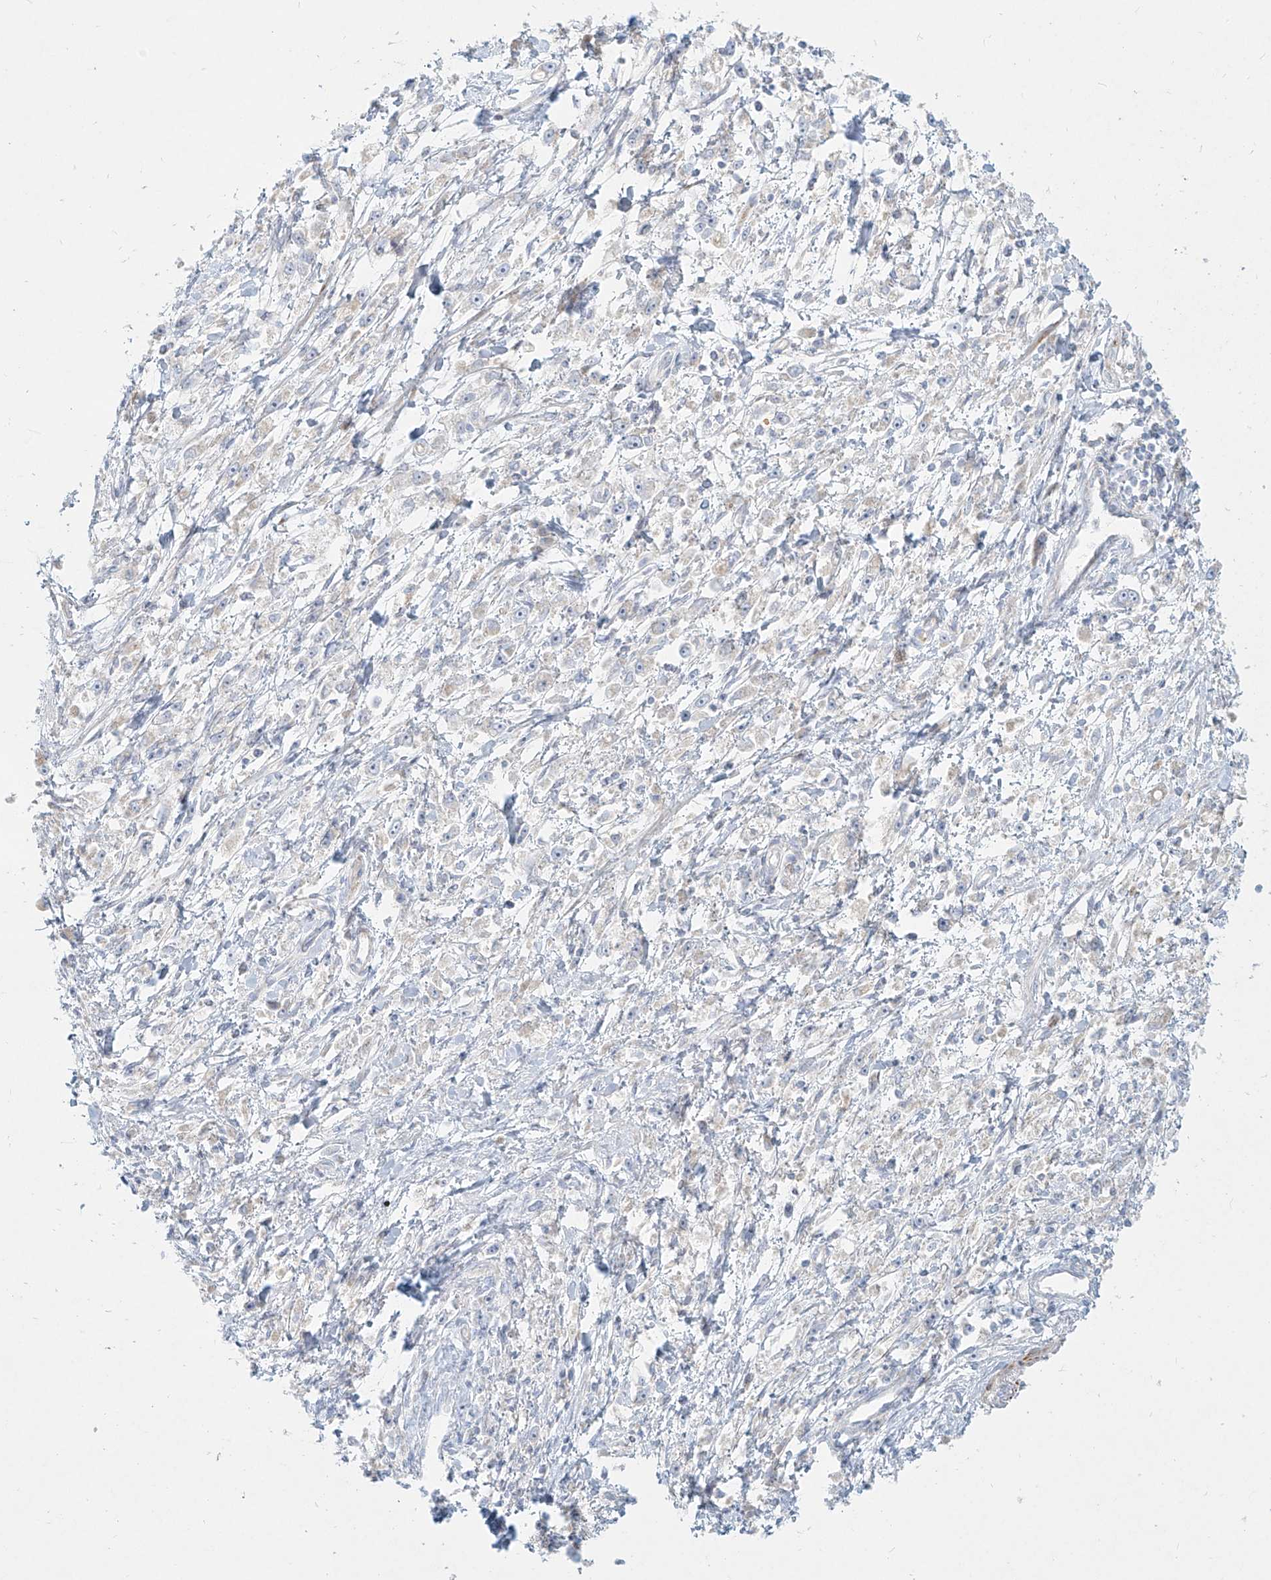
{"staining": {"intensity": "negative", "quantity": "none", "location": "none"}, "tissue": "stomach cancer", "cell_type": "Tumor cells", "image_type": "cancer", "snomed": [{"axis": "morphology", "description": "Adenocarcinoma, NOS"}, {"axis": "topography", "description": "Stomach"}], "caption": "Tumor cells show no significant staining in adenocarcinoma (stomach).", "gene": "MTX2", "patient": {"sex": "female", "age": 59}}